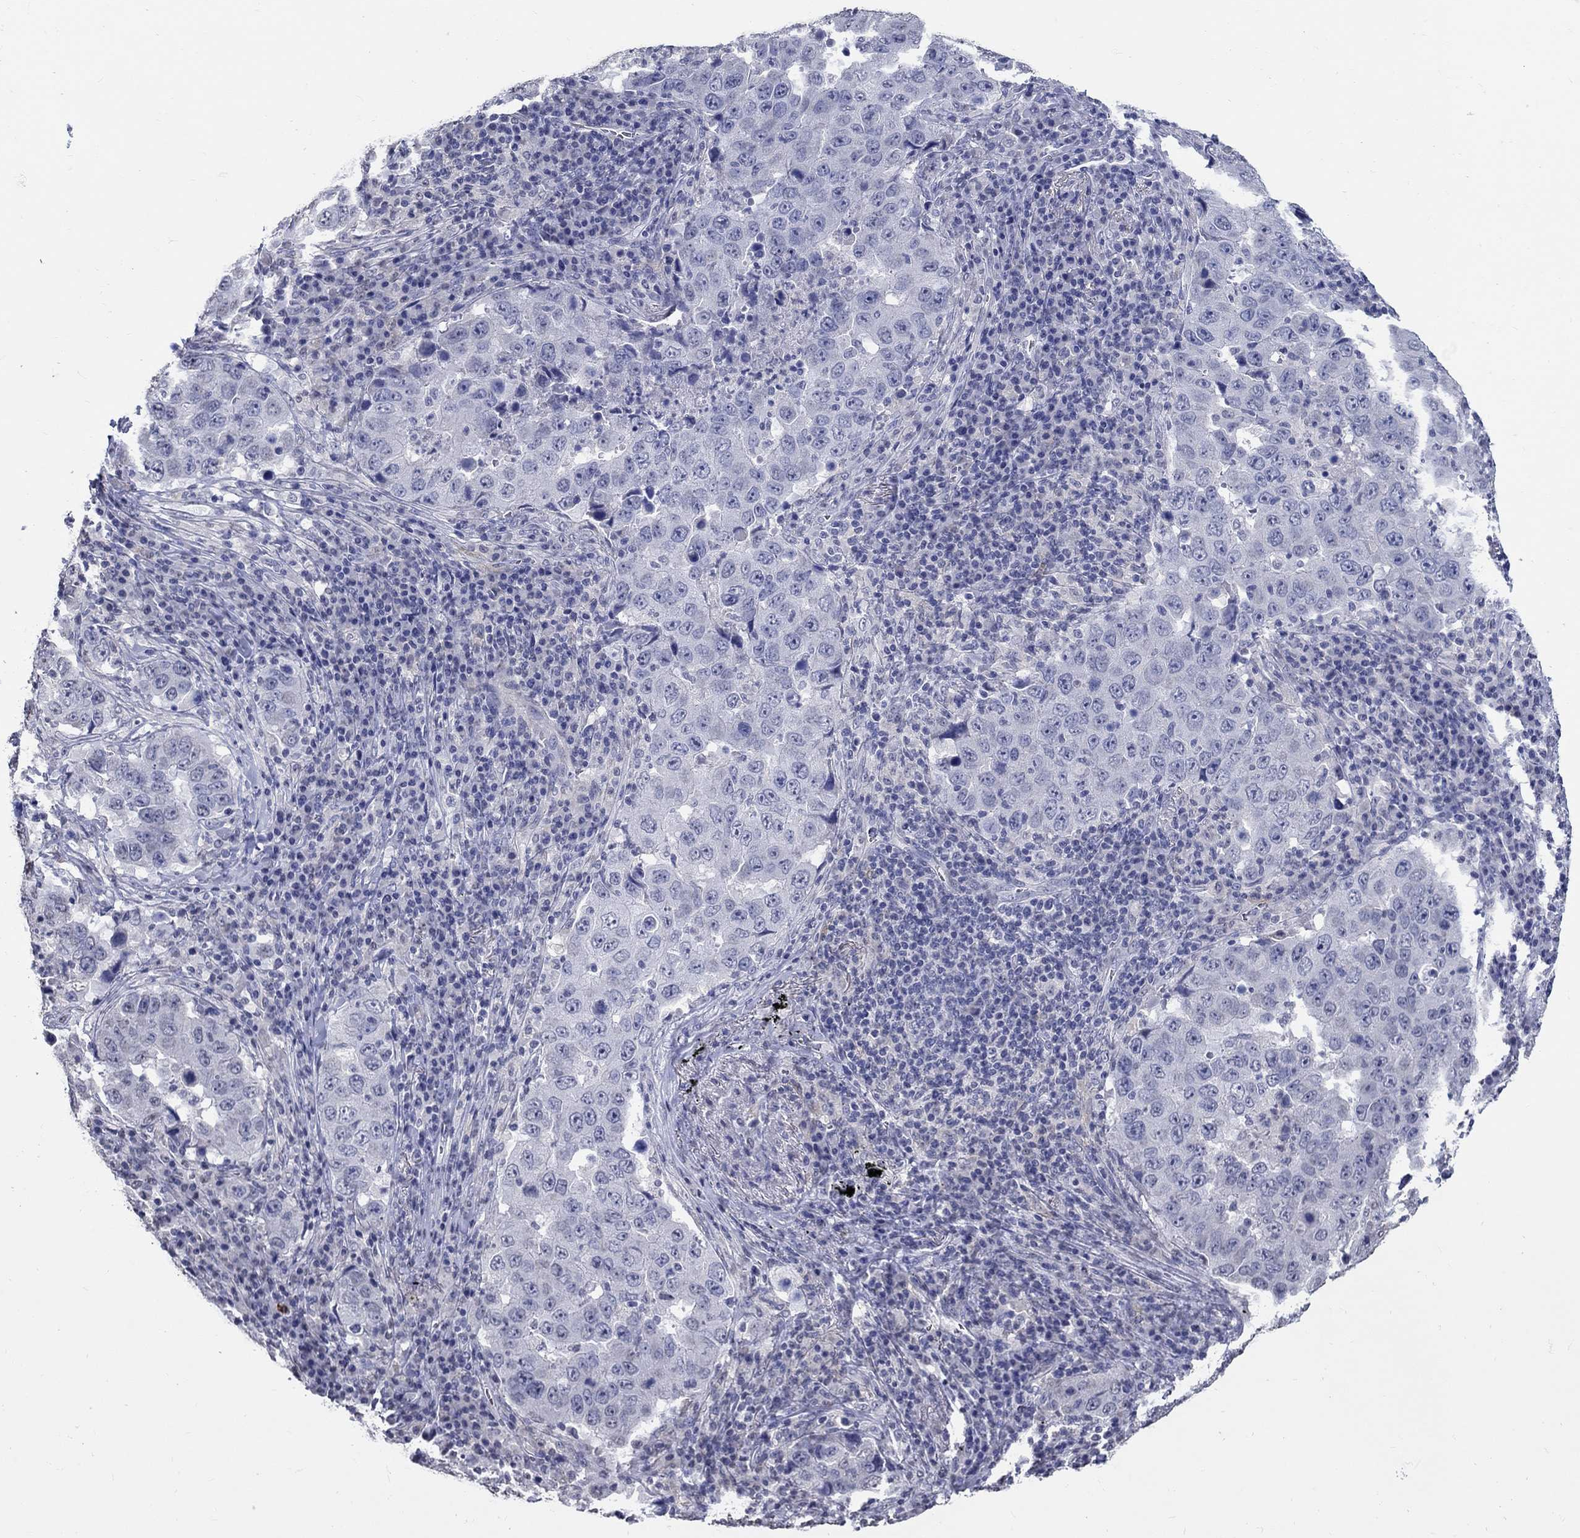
{"staining": {"intensity": "negative", "quantity": "none", "location": "none"}, "tissue": "lung cancer", "cell_type": "Tumor cells", "image_type": "cancer", "snomed": [{"axis": "morphology", "description": "Adenocarcinoma, NOS"}, {"axis": "topography", "description": "Lung"}], "caption": "Tumor cells are negative for brown protein staining in lung cancer.", "gene": "PDE1B", "patient": {"sex": "male", "age": 73}}